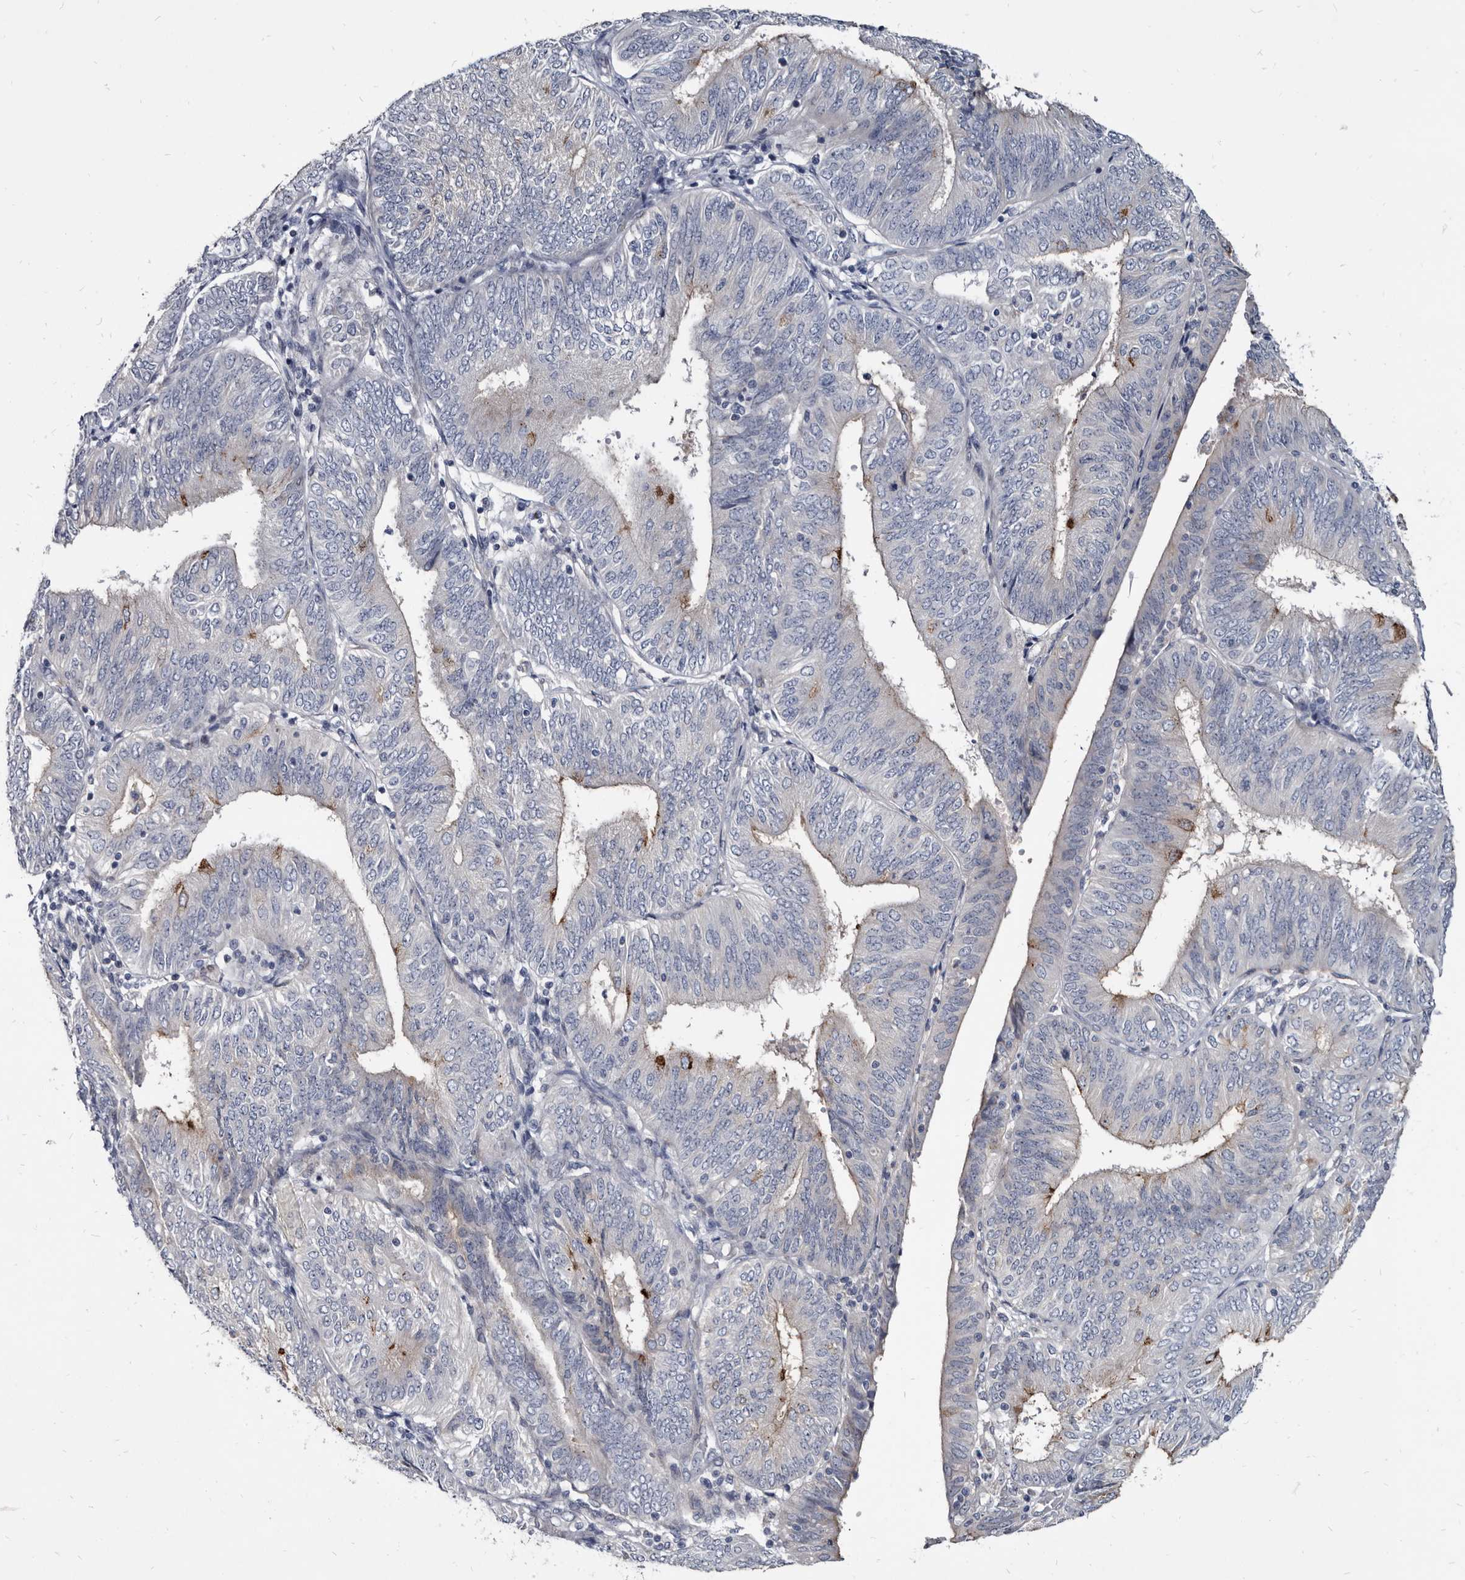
{"staining": {"intensity": "negative", "quantity": "none", "location": "none"}, "tissue": "endometrial cancer", "cell_type": "Tumor cells", "image_type": "cancer", "snomed": [{"axis": "morphology", "description": "Adenocarcinoma, NOS"}, {"axis": "topography", "description": "Endometrium"}], "caption": "A high-resolution histopathology image shows immunohistochemistry staining of endometrial adenocarcinoma, which shows no significant staining in tumor cells.", "gene": "PRSS8", "patient": {"sex": "female", "age": 58}}